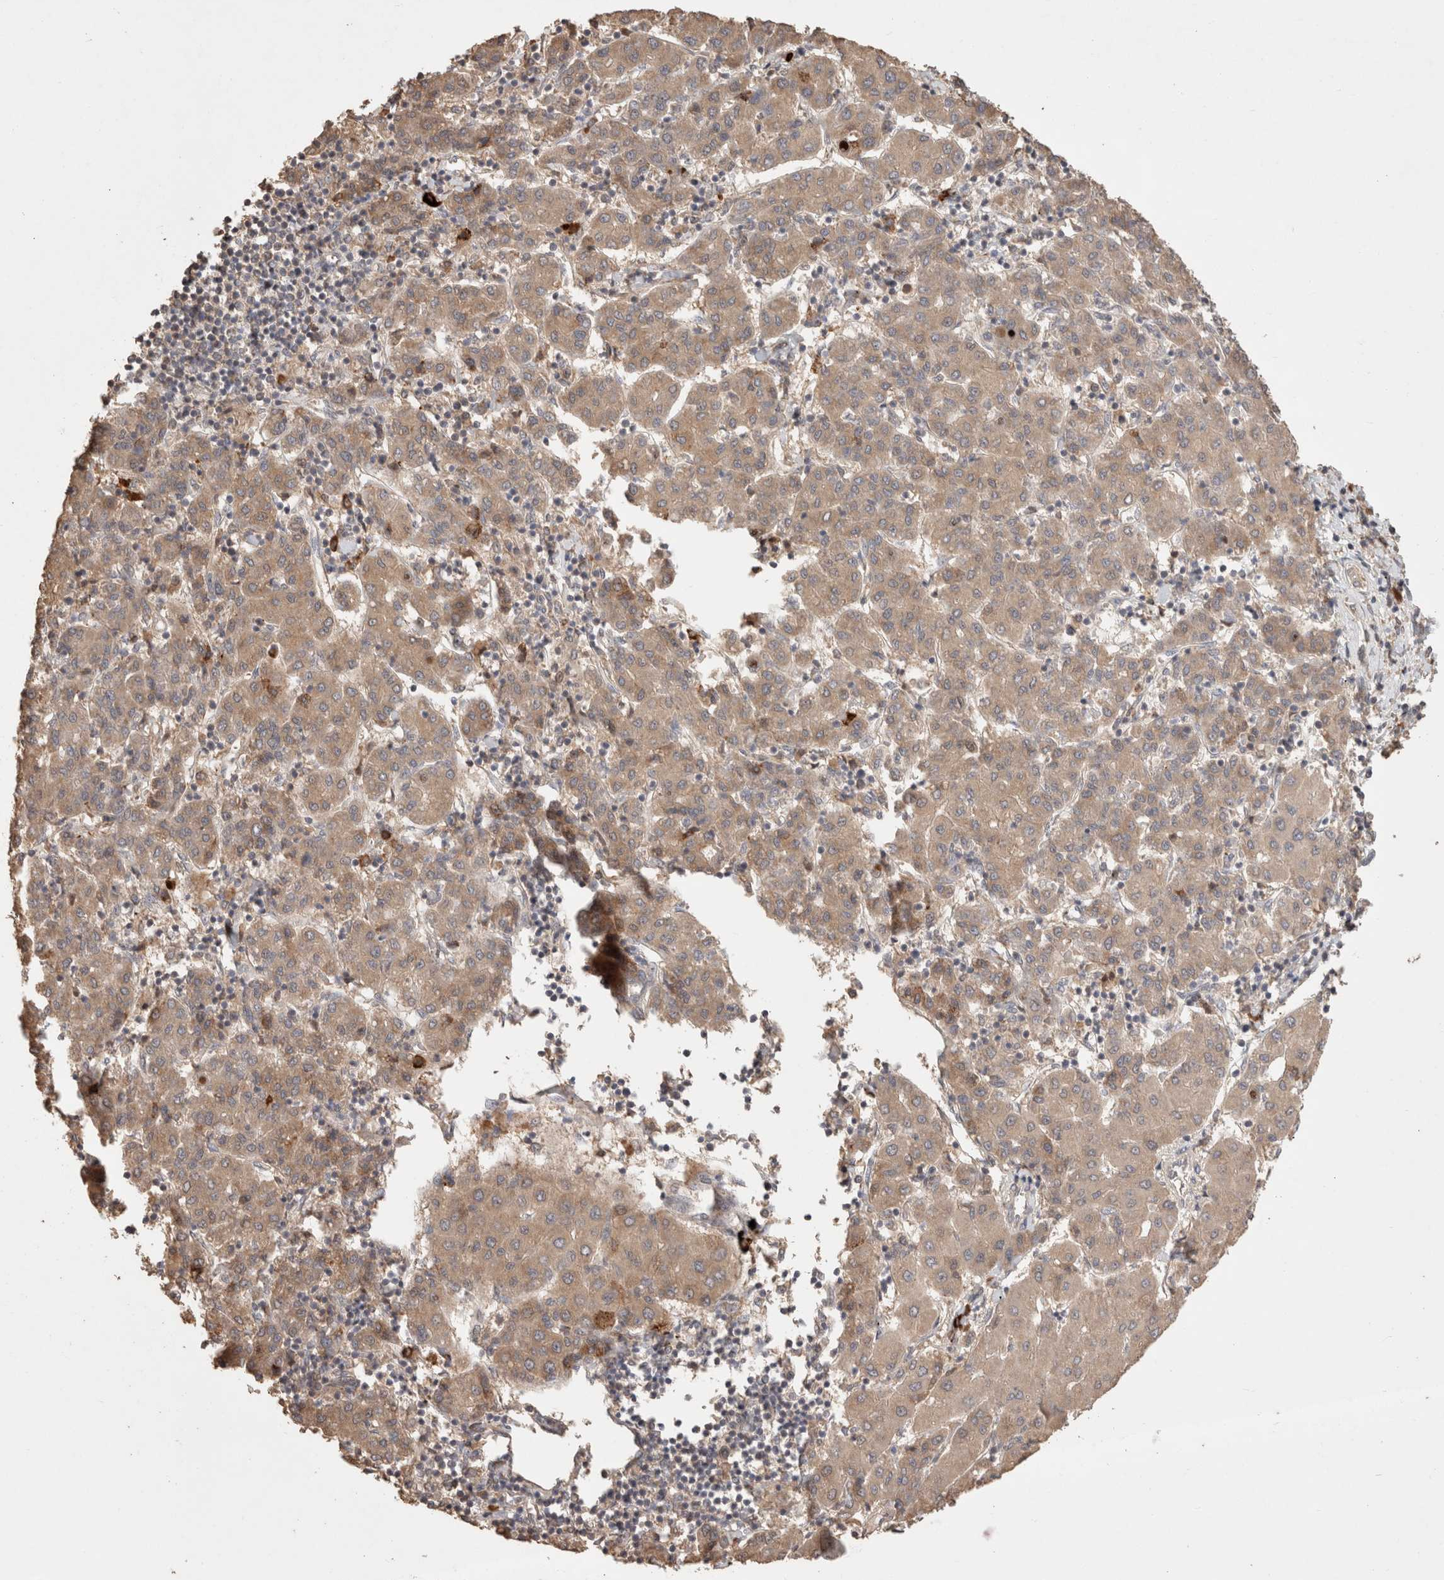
{"staining": {"intensity": "moderate", "quantity": ">75%", "location": "cytoplasmic/membranous"}, "tissue": "liver cancer", "cell_type": "Tumor cells", "image_type": "cancer", "snomed": [{"axis": "morphology", "description": "Carcinoma, Hepatocellular, NOS"}, {"axis": "topography", "description": "Liver"}], "caption": "Brown immunohistochemical staining in human liver hepatocellular carcinoma demonstrates moderate cytoplasmic/membranous expression in about >75% of tumor cells.", "gene": "HROB", "patient": {"sex": "male", "age": 65}}